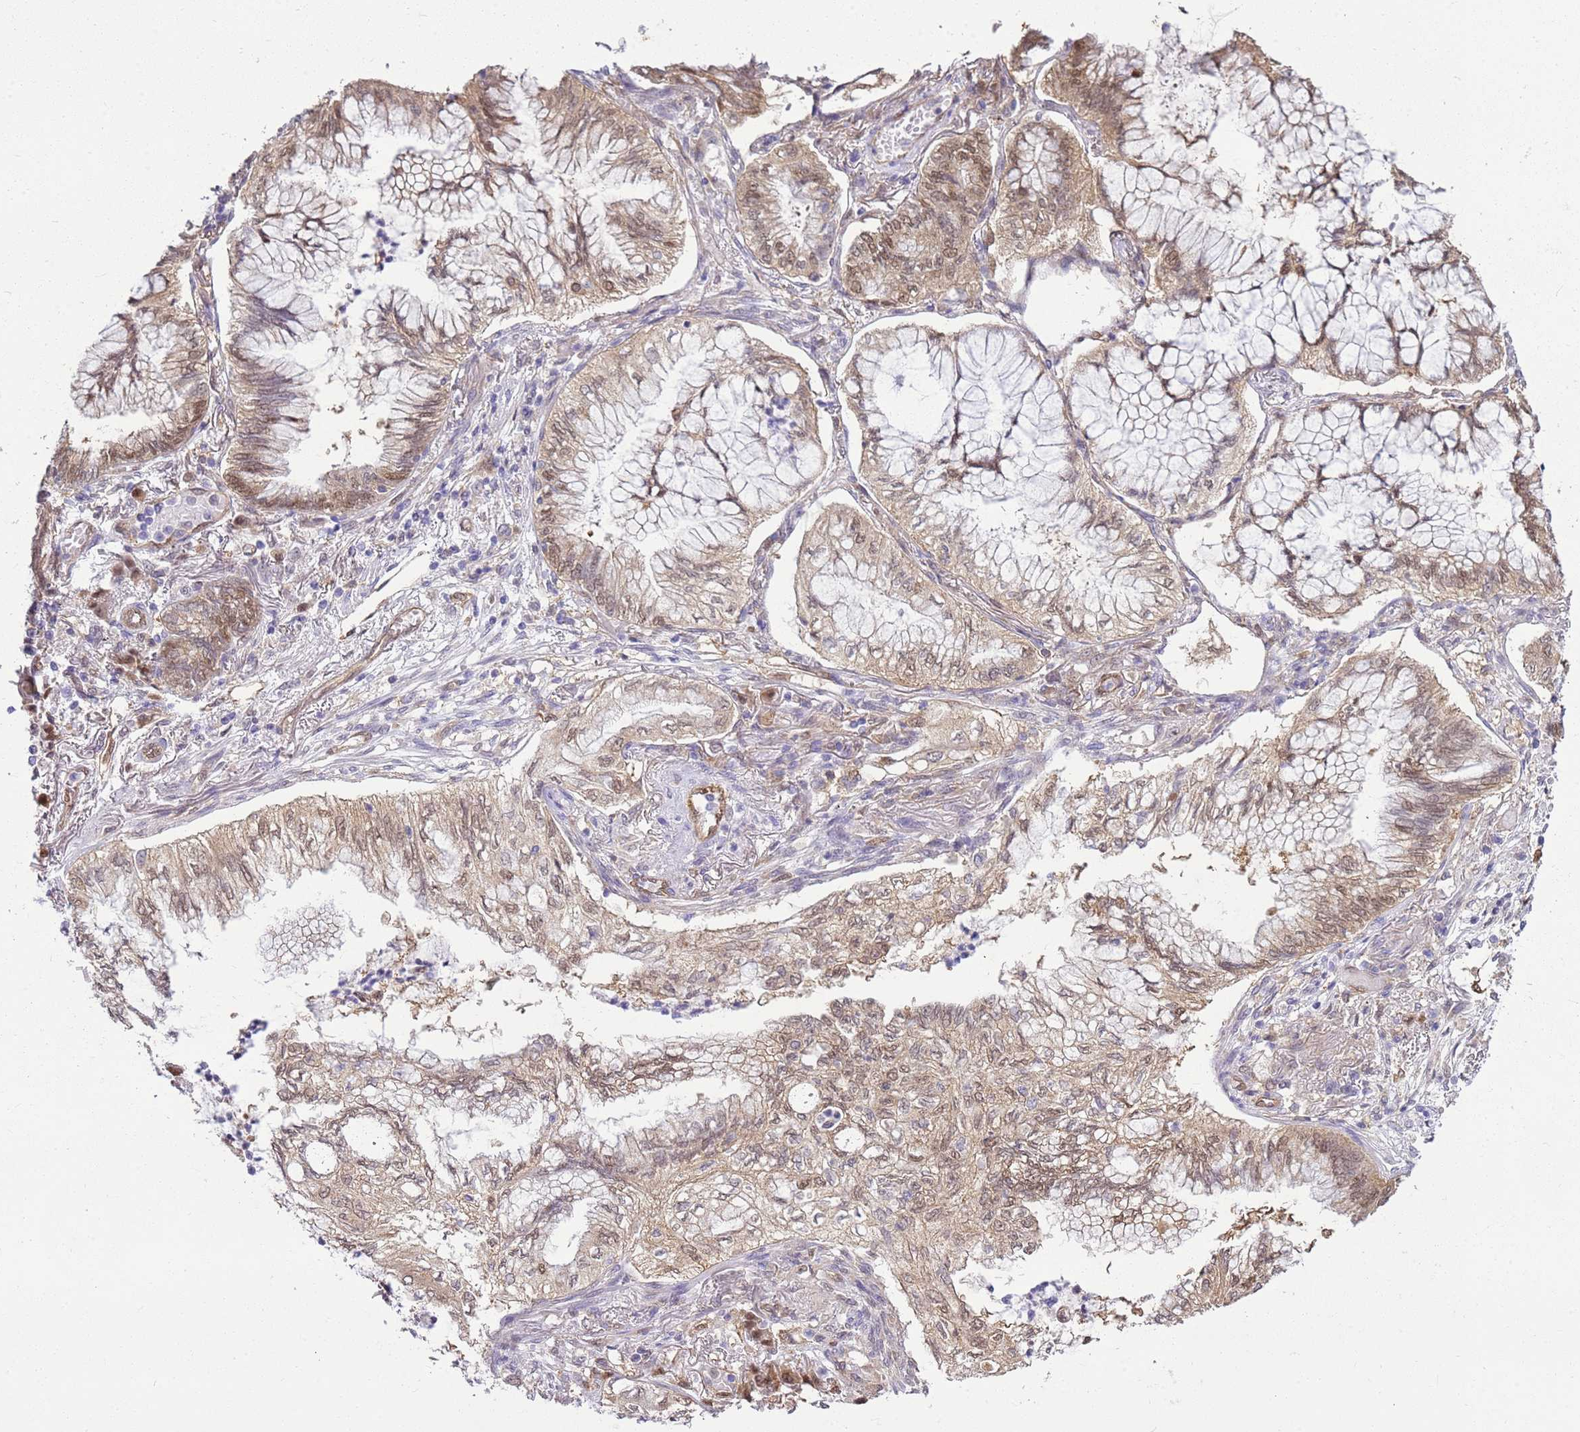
{"staining": {"intensity": "weak", "quantity": ">75%", "location": "nuclear"}, "tissue": "lung cancer", "cell_type": "Tumor cells", "image_type": "cancer", "snomed": [{"axis": "morphology", "description": "Adenocarcinoma, NOS"}, {"axis": "topography", "description": "Lung"}], "caption": "Tumor cells show low levels of weak nuclear expression in approximately >75% of cells in human adenocarcinoma (lung).", "gene": "YWHAE", "patient": {"sex": "female", "age": 70}}